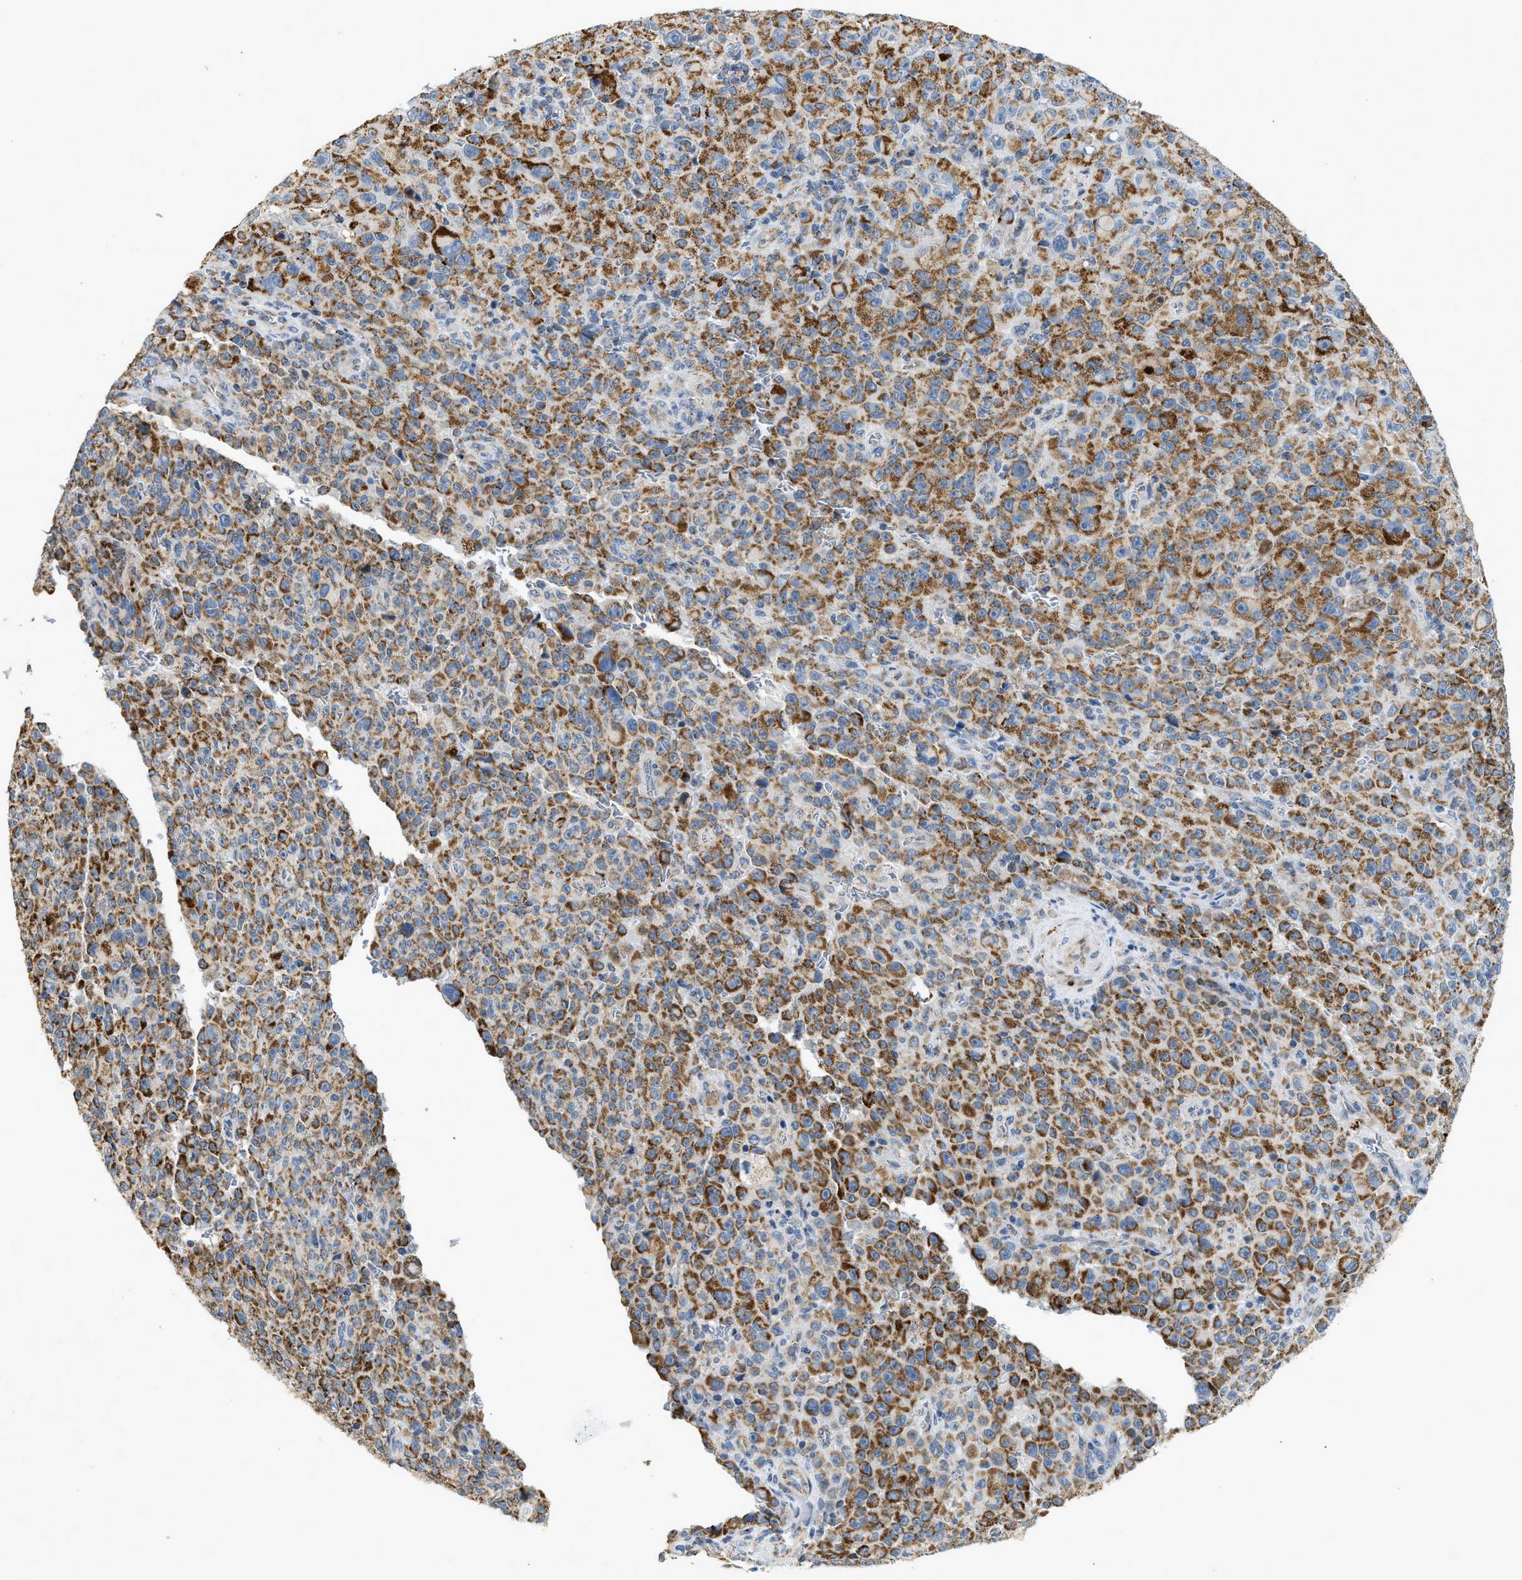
{"staining": {"intensity": "strong", "quantity": "25%-75%", "location": "cytoplasmic/membranous"}, "tissue": "melanoma", "cell_type": "Tumor cells", "image_type": "cancer", "snomed": [{"axis": "morphology", "description": "Malignant melanoma, NOS"}, {"axis": "topography", "description": "Skin"}], "caption": "Protein expression analysis of malignant melanoma shows strong cytoplasmic/membranous expression in about 25%-75% of tumor cells. The protein of interest is shown in brown color, while the nuclei are stained blue.", "gene": "GOT2", "patient": {"sex": "female", "age": 82}}